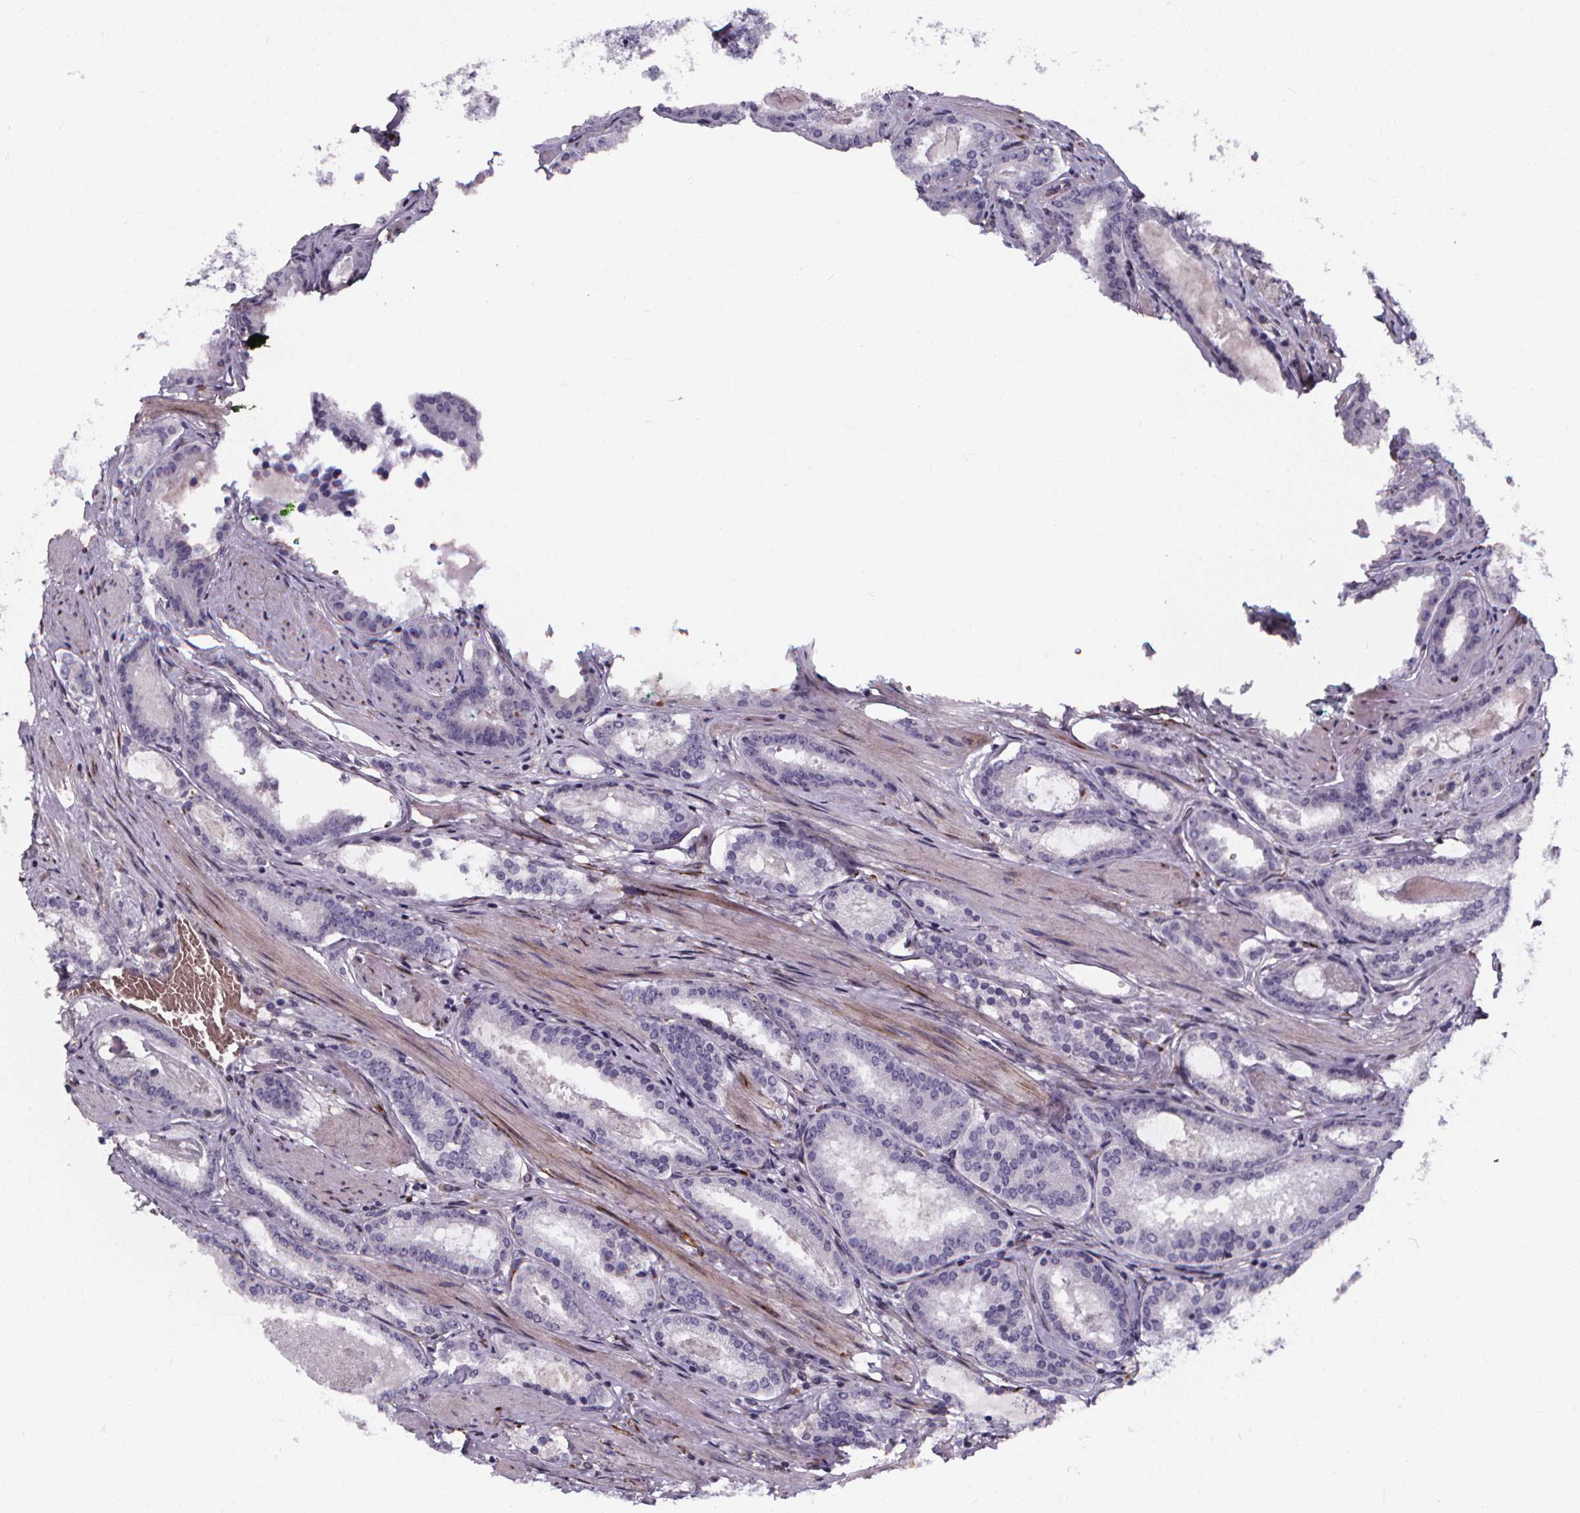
{"staining": {"intensity": "negative", "quantity": "none", "location": "none"}, "tissue": "prostate cancer", "cell_type": "Tumor cells", "image_type": "cancer", "snomed": [{"axis": "morphology", "description": "Adenocarcinoma, High grade"}, {"axis": "topography", "description": "Prostate"}], "caption": "The photomicrograph reveals no significant staining in tumor cells of prostate cancer (adenocarcinoma (high-grade)).", "gene": "AEBP1", "patient": {"sex": "male", "age": 63}}